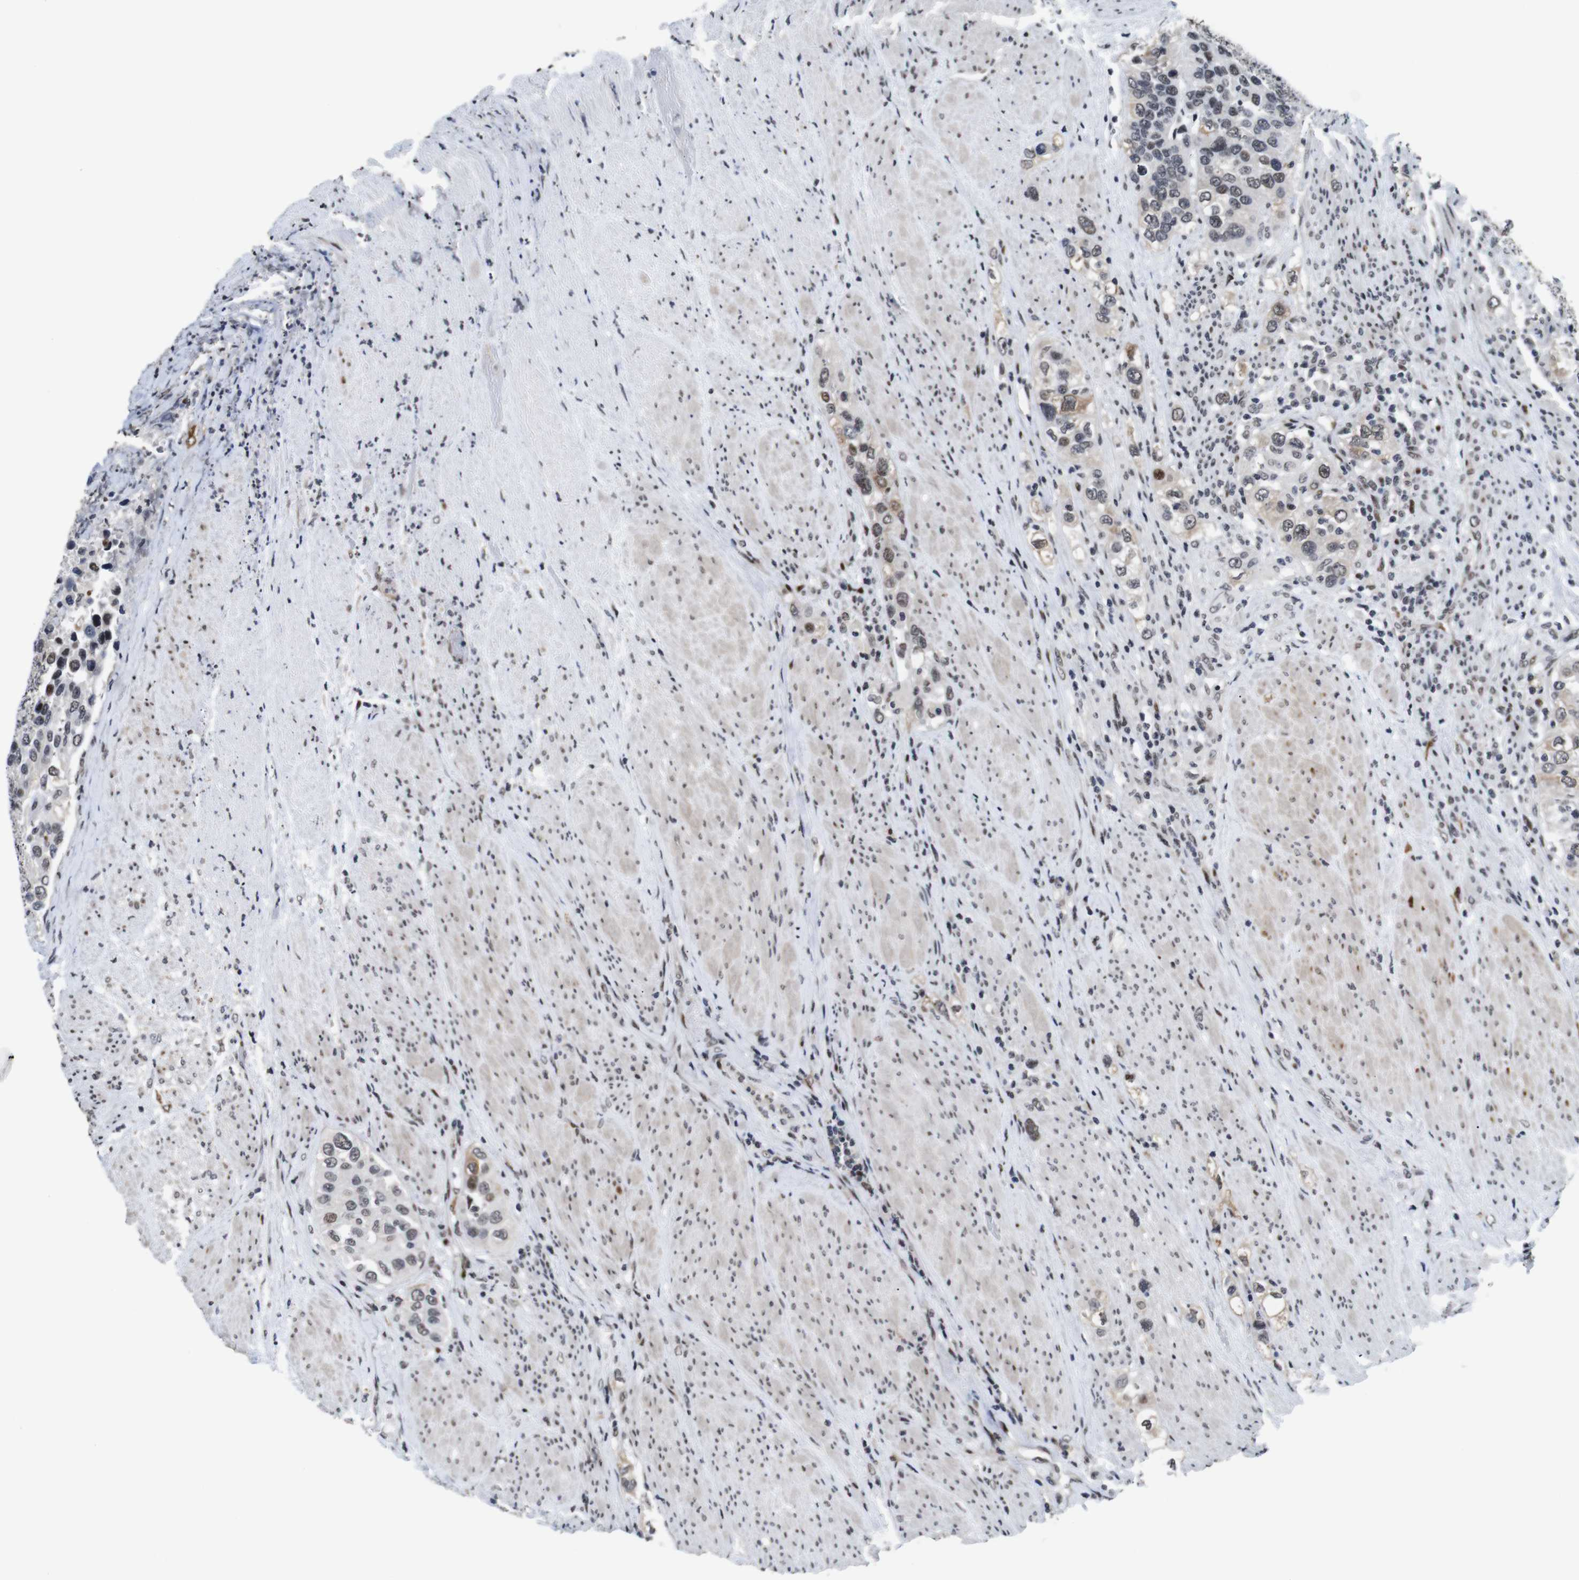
{"staining": {"intensity": "strong", "quantity": "<25%", "location": "nuclear"}, "tissue": "urothelial cancer", "cell_type": "Tumor cells", "image_type": "cancer", "snomed": [{"axis": "morphology", "description": "Urothelial carcinoma, High grade"}, {"axis": "topography", "description": "Urinary bladder"}], "caption": "Brown immunohistochemical staining in urothelial cancer shows strong nuclear positivity in approximately <25% of tumor cells.", "gene": "EIF4G1", "patient": {"sex": "female", "age": 80}}